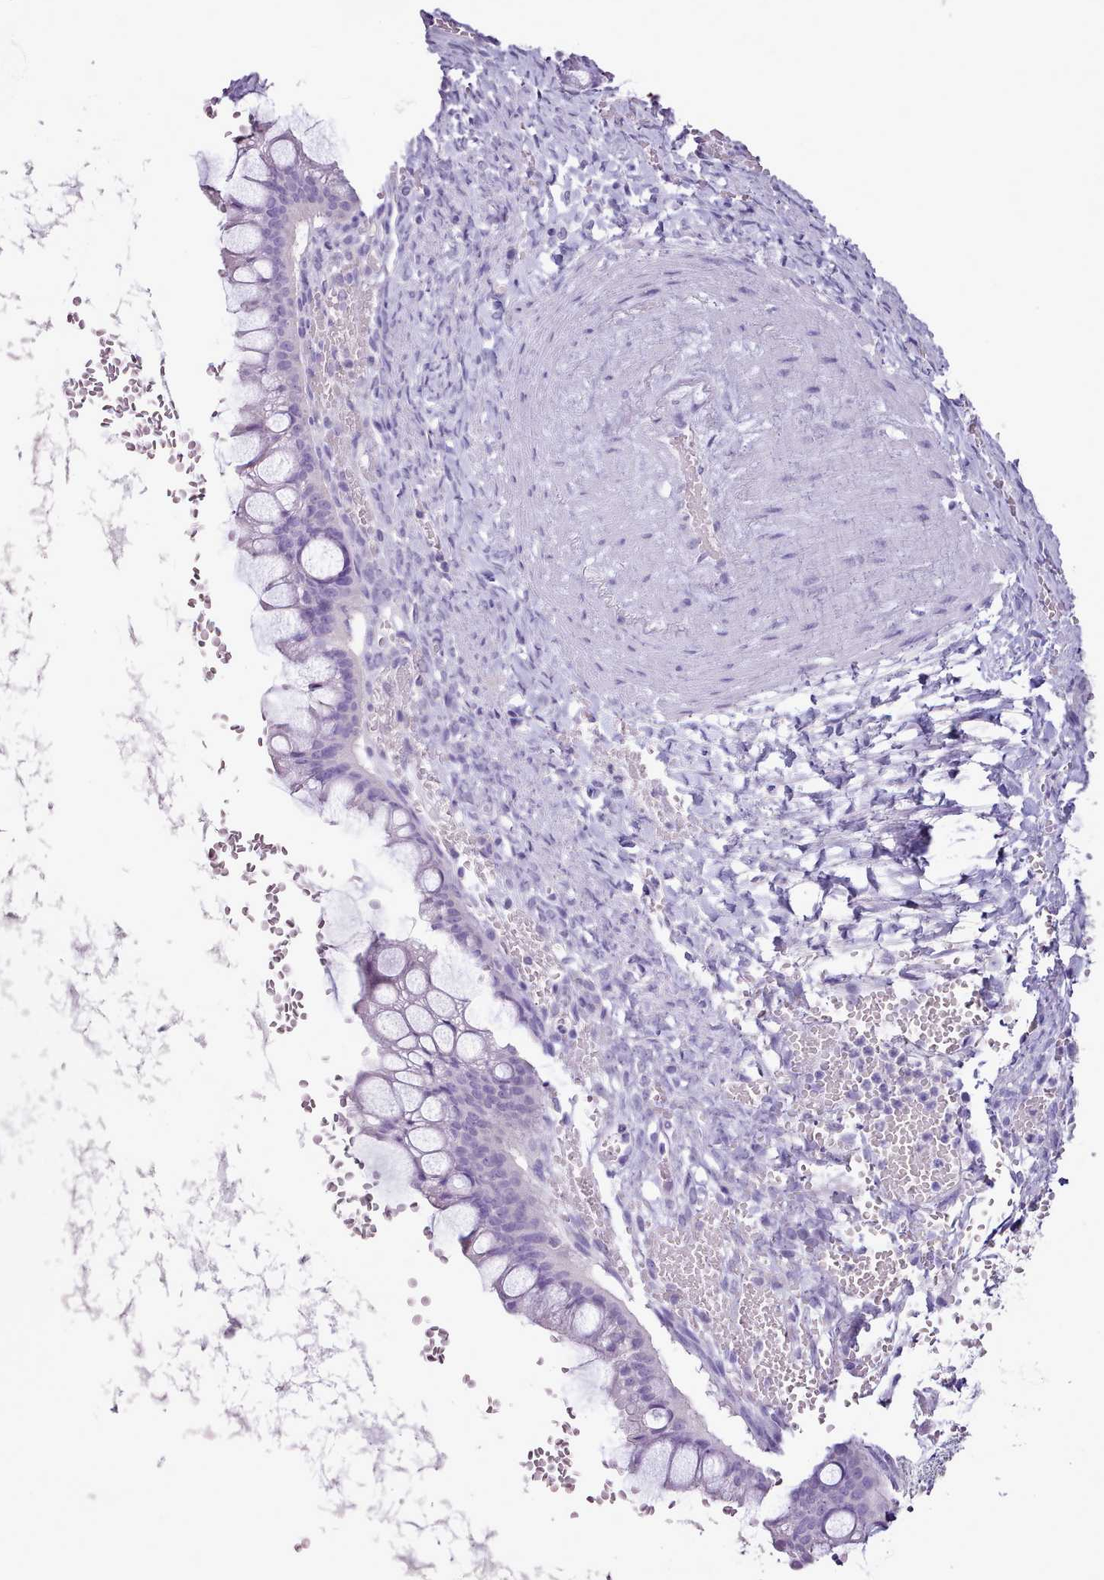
{"staining": {"intensity": "negative", "quantity": "none", "location": "none"}, "tissue": "ovarian cancer", "cell_type": "Tumor cells", "image_type": "cancer", "snomed": [{"axis": "morphology", "description": "Cystadenocarcinoma, mucinous, NOS"}, {"axis": "topography", "description": "Ovary"}], "caption": "Protein analysis of ovarian mucinous cystadenocarcinoma displays no significant expression in tumor cells.", "gene": "BLOC1S2", "patient": {"sex": "female", "age": 73}}